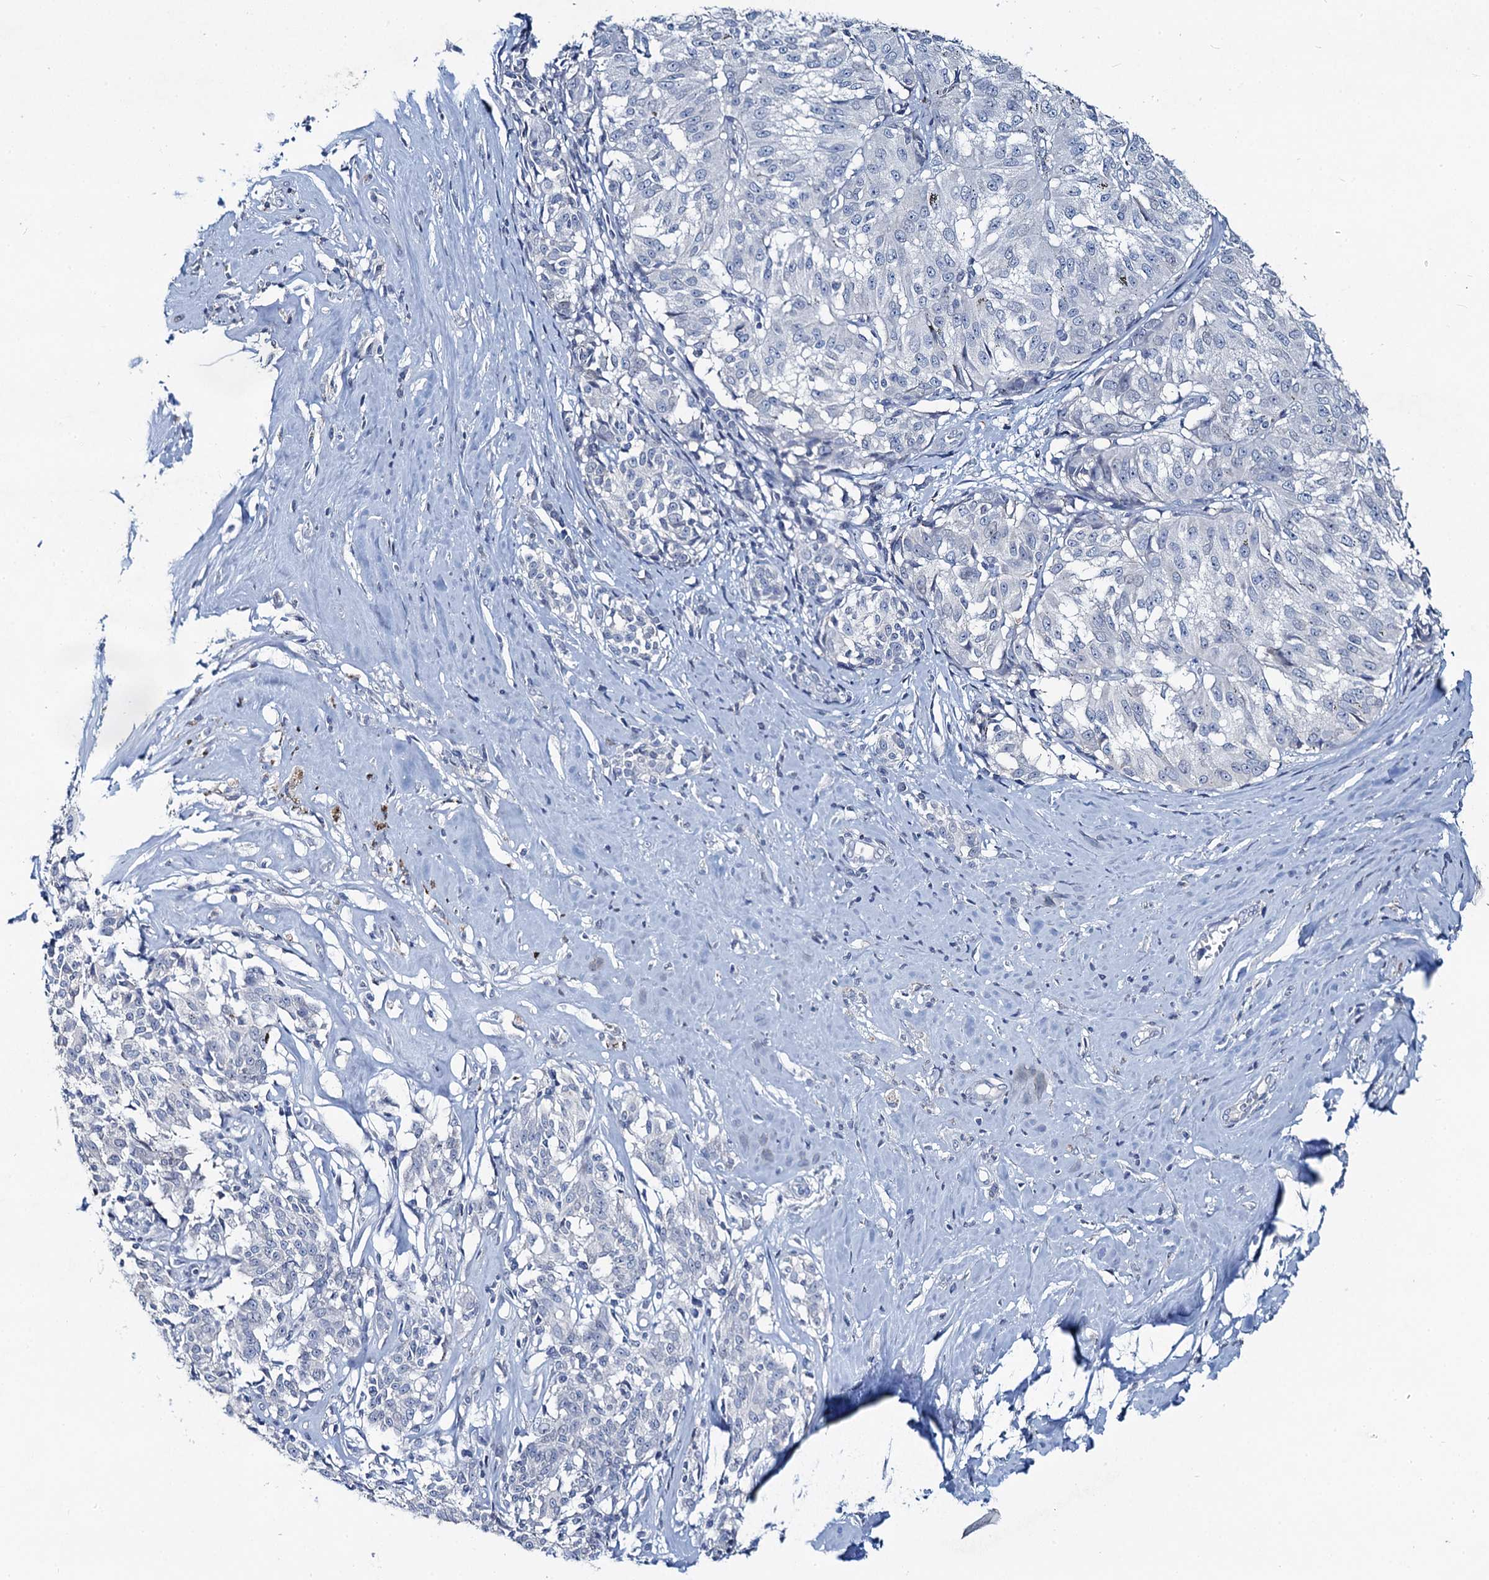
{"staining": {"intensity": "negative", "quantity": "none", "location": "none"}, "tissue": "melanoma", "cell_type": "Tumor cells", "image_type": "cancer", "snomed": [{"axis": "morphology", "description": "Malignant melanoma, NOS"}, {"axis": "topography", "description": "Skin"}], "caption": "A high-resolution histopathology image shows immunohistochemistry staining of melanoma, which displays no significant expression in tumor cells. (DAB (3,3'-diaminobenzidine) immunohistochemistry, high magnification).", "gene": "TOX3", "patient": {"sex": "female", "age": 72}}